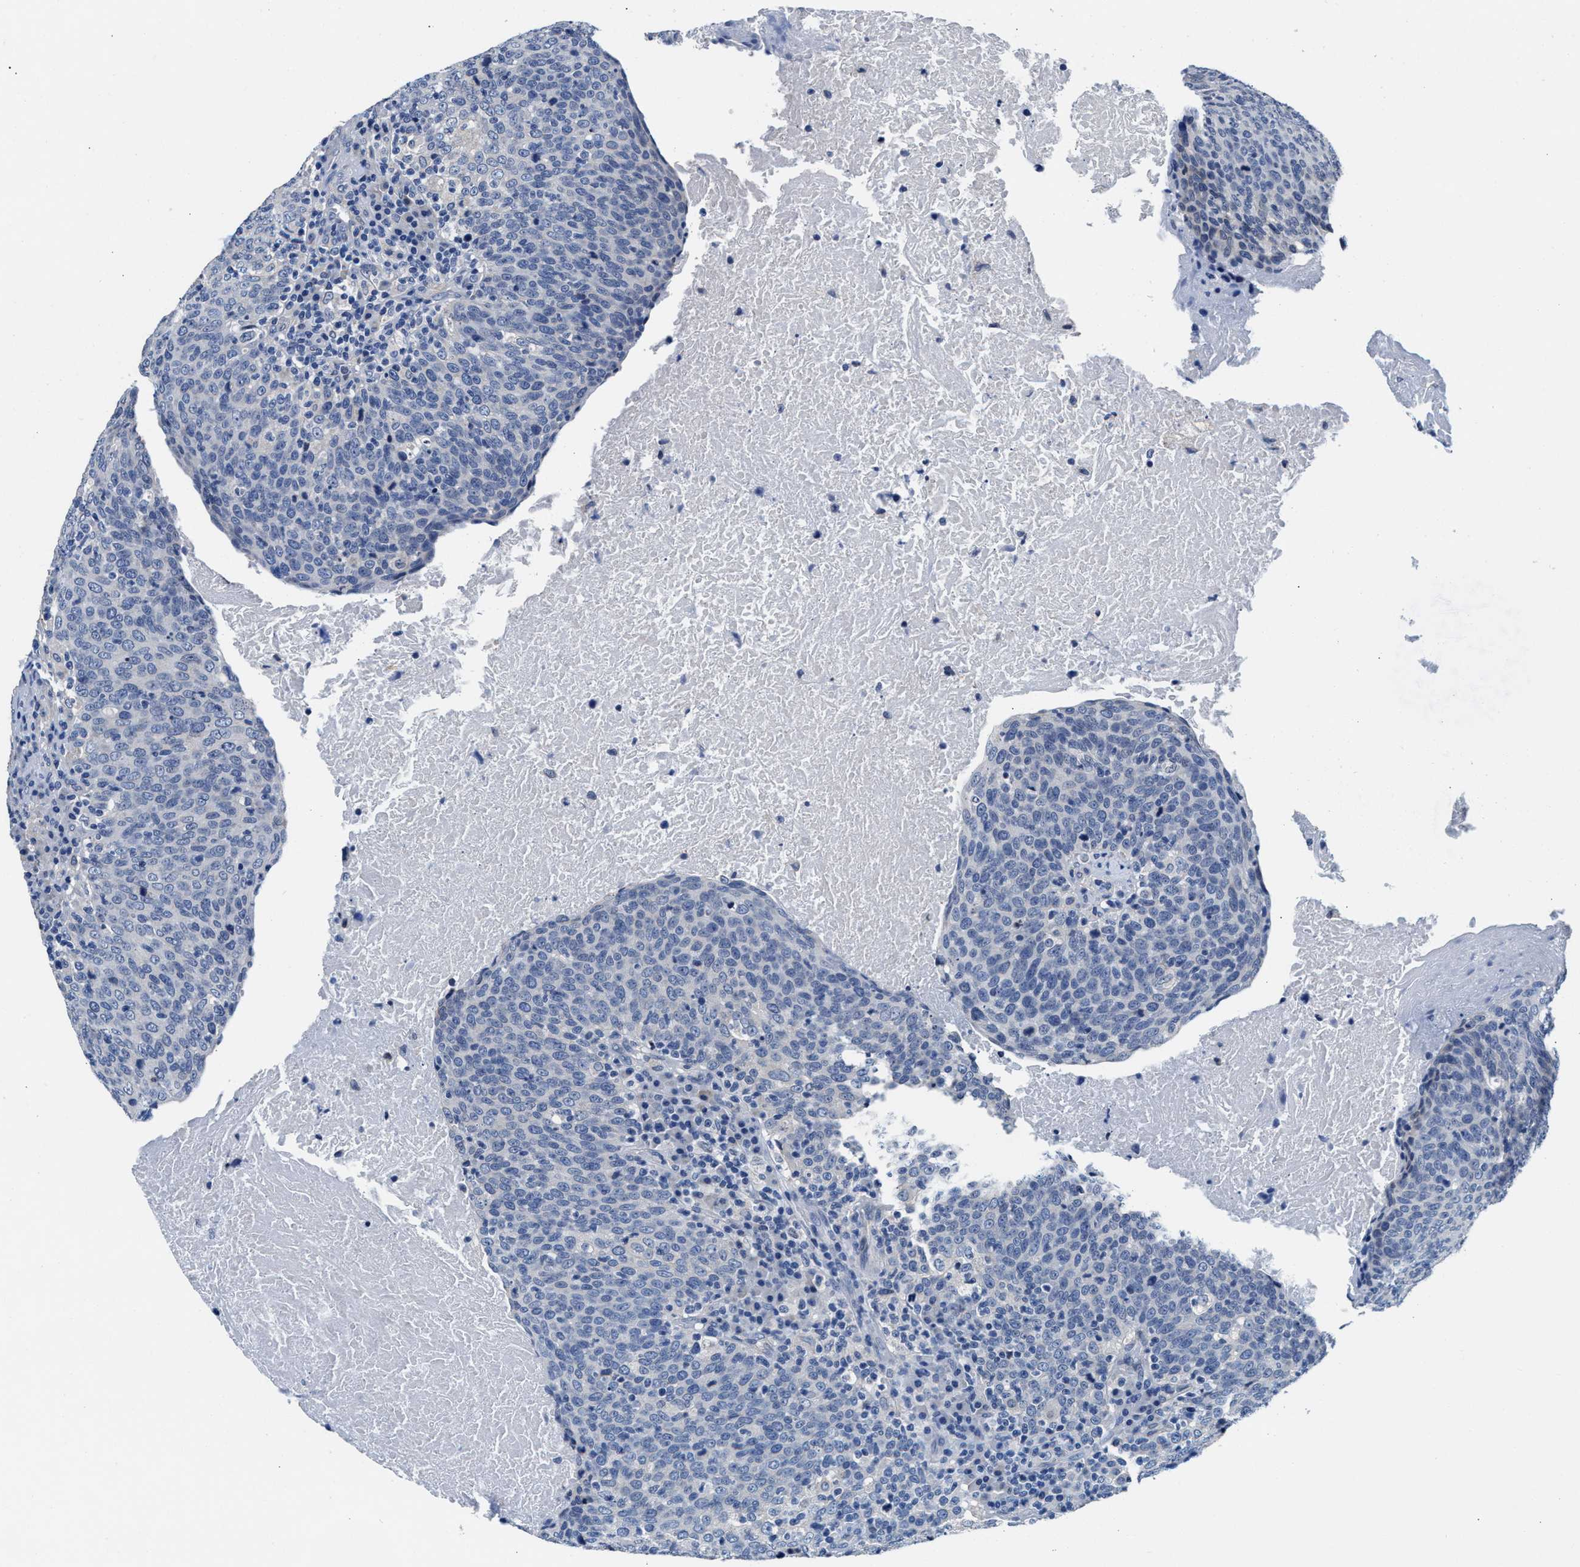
{"staining": {"intensity": "negative", "quantity": "none", "location": "none"}, "tissue": "head and neck cancer", "cell_type": "Tumor cells", "image_type": "cancer", "snomed": [{"axis": "morphology", "description": "Squamous cell carcinoma, NOS"}, {"axis": "morphology", "description": "Squamous cell carcinoma, metastatic, NOS"}, {"axis": "topography", "description": "Lymph node"}, {"axis": "topography", "description": "Head-Neck"}], "caption": "Tumor cells show no significant staining in head and neck squamous cell carcinoma.", "gene": "MYH3", "patient": {"sex": "male", "age": 62}}